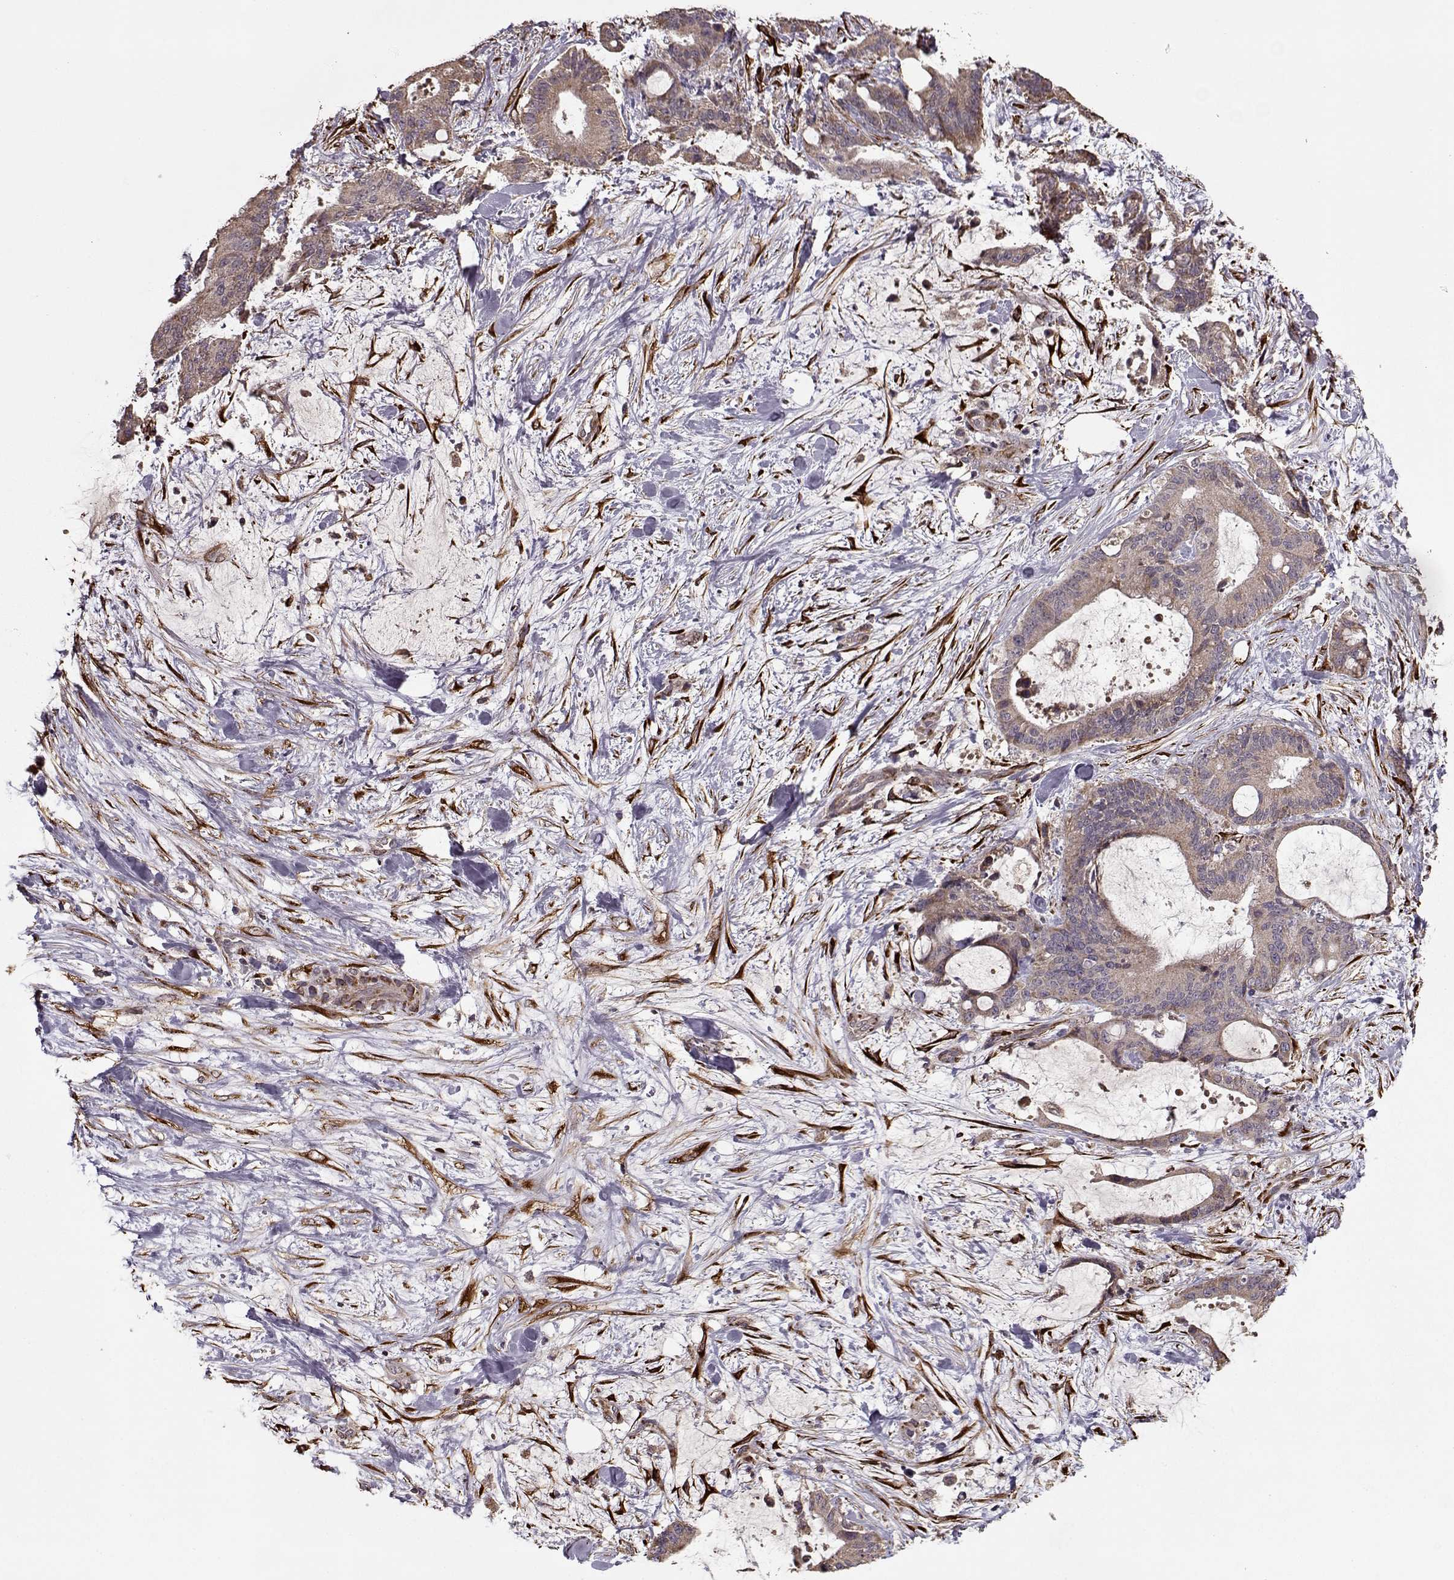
{"staining": {"intensity": "moderate", "quantity": ">75%", "location": "cytoplasmic/membranous"}, "tissue": "liver cancer", "cell_type": "Tumor cells", "image_type": "cancer", "snomed": [{"axis": "morphology", "description": "Cholangiocarcinoma"}, {"axis": "topography", "description": "Liver"}], "caption": "The immunohistochemical stain shows moderate cytoplasmic/membranous positivity in tumor cells of liver cancer (cholangiocarcinoma) tissue.", "gene": "IMMP1L", "patient": {"sex": "female", "age": 73}}